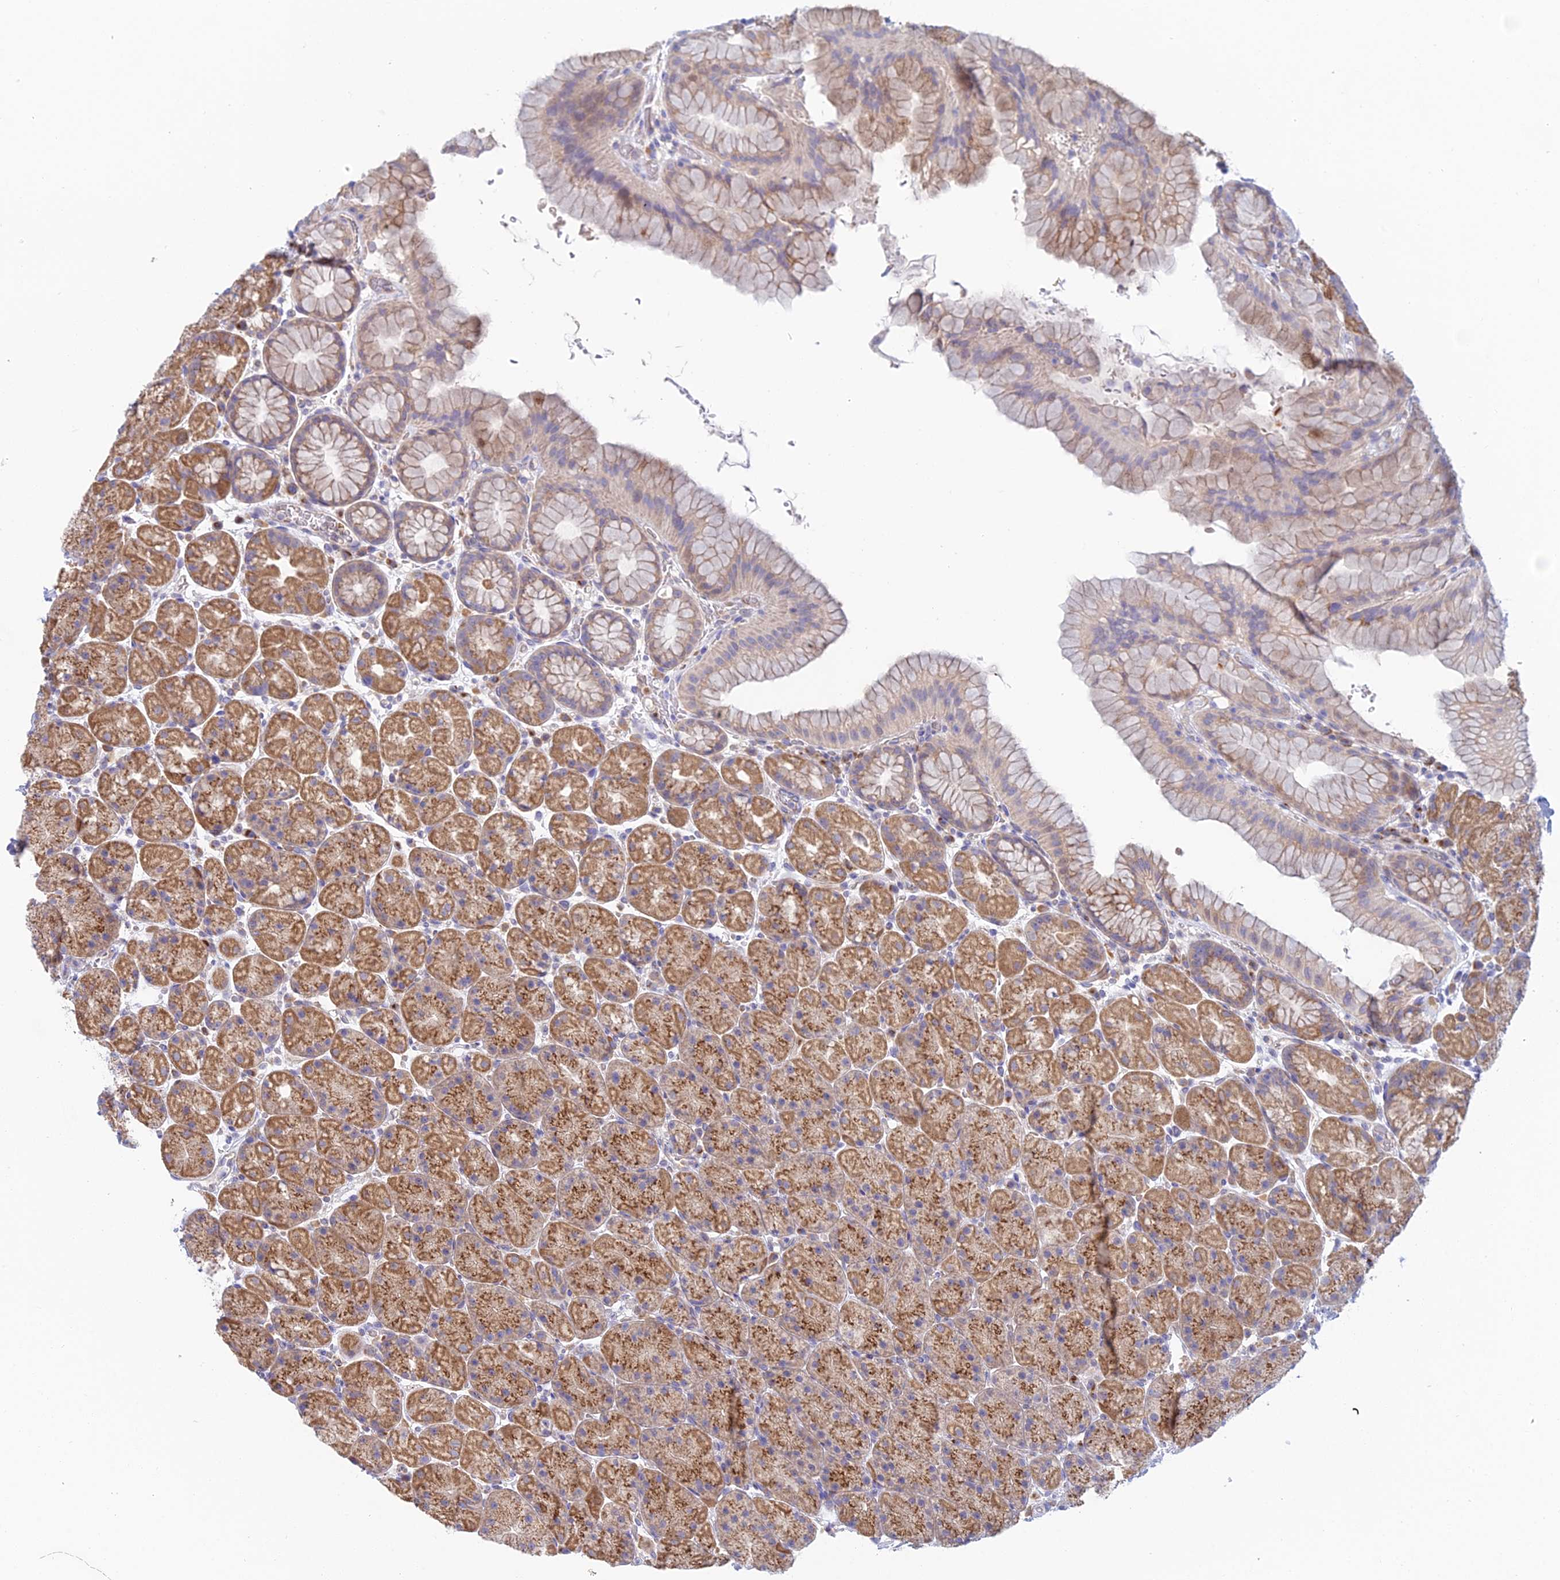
{"staining": {"intensity": "moderate", "quantity": ">75%", "location": "cytoplasmic/membranous"}, "tissue": "stomach", "cell_type": "Glandular cells", "image_type": "normal", "snomed": [{"axis": "morphology", "description": "Normal tissue, NOS"}, {"axis": "topography", "description": "Stomach, upper"}, {"axis": "topography", "description": "Stomach, lower"}], "caption": "Immunohistochemistry (IHC) image of normal stomach: stomach stained using immunohistochemistry reveals medium levels of moderate protein expression localized specifically in the cytoplasmic/membranous of glandular cells, appearing as a cytoplasmic/membranous brown color.", "gene": "ZNF564", "patient": {"sex": "male", "age": 67}}